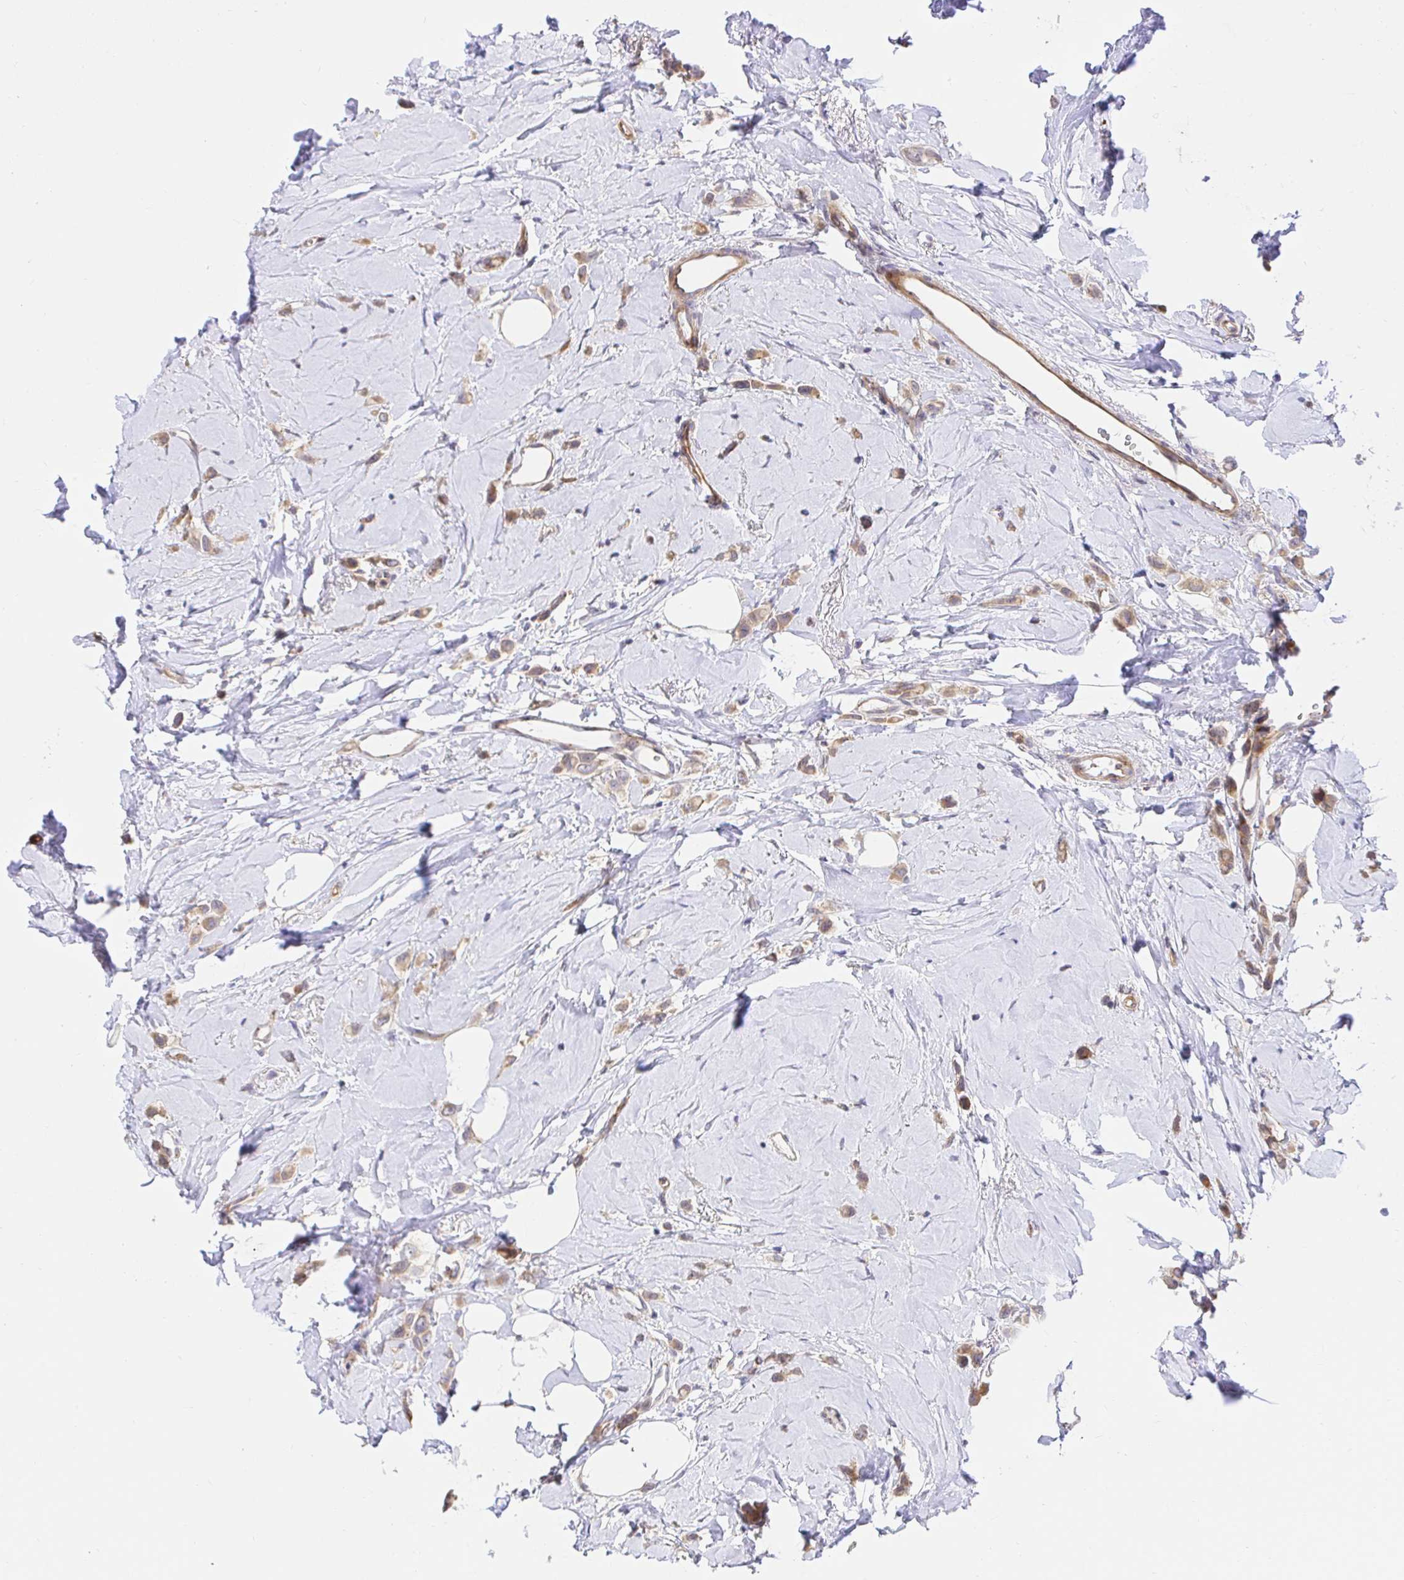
{"staining": {"intensity": "weak", "quantity": ">75%", "location": "cytoplasmic/membranous"}, "tissue": "breast cancer", "cell_type": "Tumor cells", "image_type": "cancer", "snomed": [{"axis": "morphology", "description": "Lobular carcinoma"}, {"axis": "topography", "description": "Breast"}], "caption": "Breast lobular carcinoma stained for a protein (brown) demonstrates weak cytoplasmic/membranous positive staining in about >75% of tumor cells.", "gene": "TRIM55", "patient": {"sex": "female", "age": 66}}